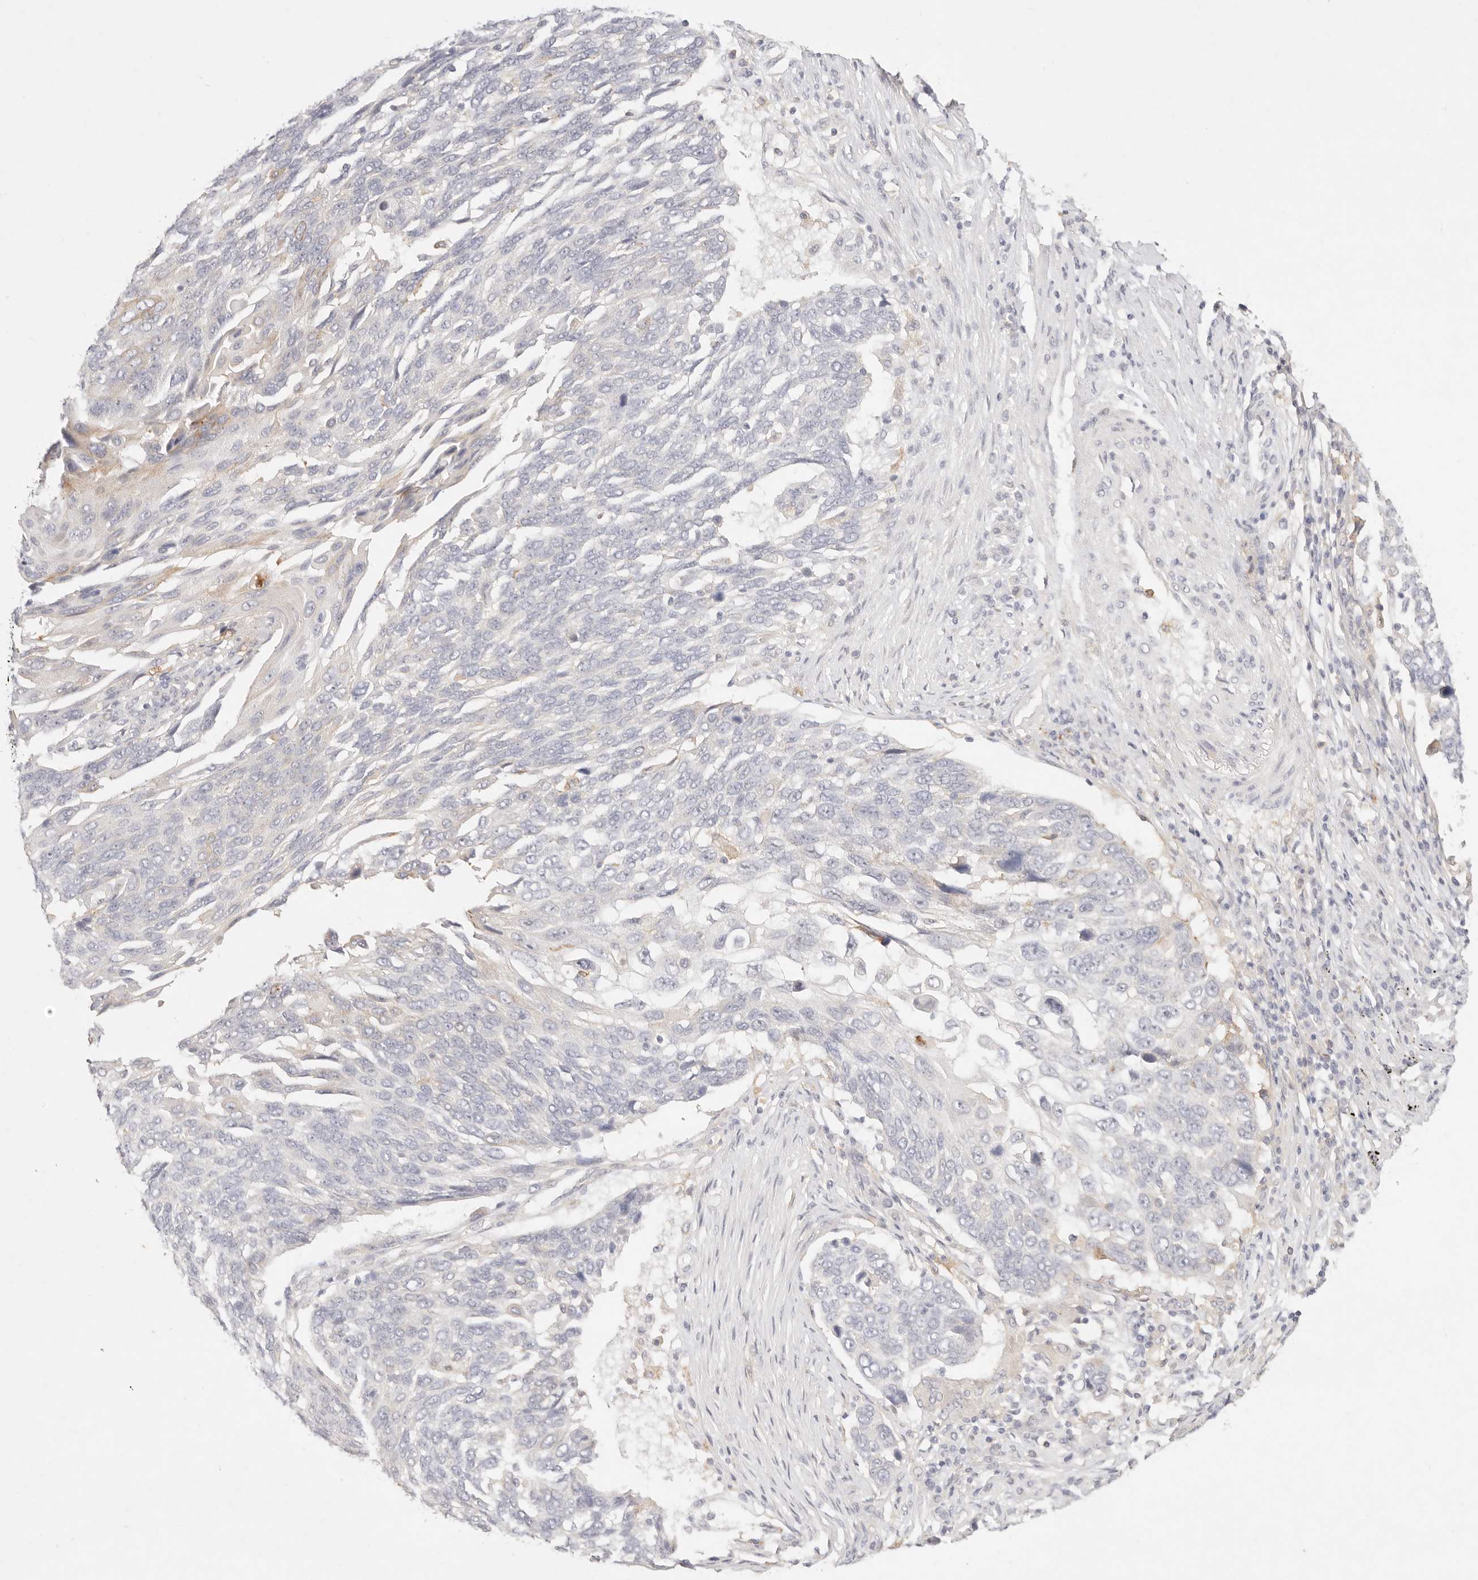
{"staining": {"intensity": "negative", "quantity": "none", "location": "none"}, "tissue": "lung cancer", "cell_type": "Tumor cells", "image_type": "cancer", "snomed": [{"axis": "morphology", "description": "Squamous cell carcinoma, NOS"}, {"axis": "topography", "description": "Lung"}], "caption": "Lung cancer was stained to show a protein in brown. There is no significant positivity in tumor cells. (Immunohistochemistry, brightfield microscopy, high magnification).", "gene": "GPR84", "patient": {"sex": "male", "age": 66}}